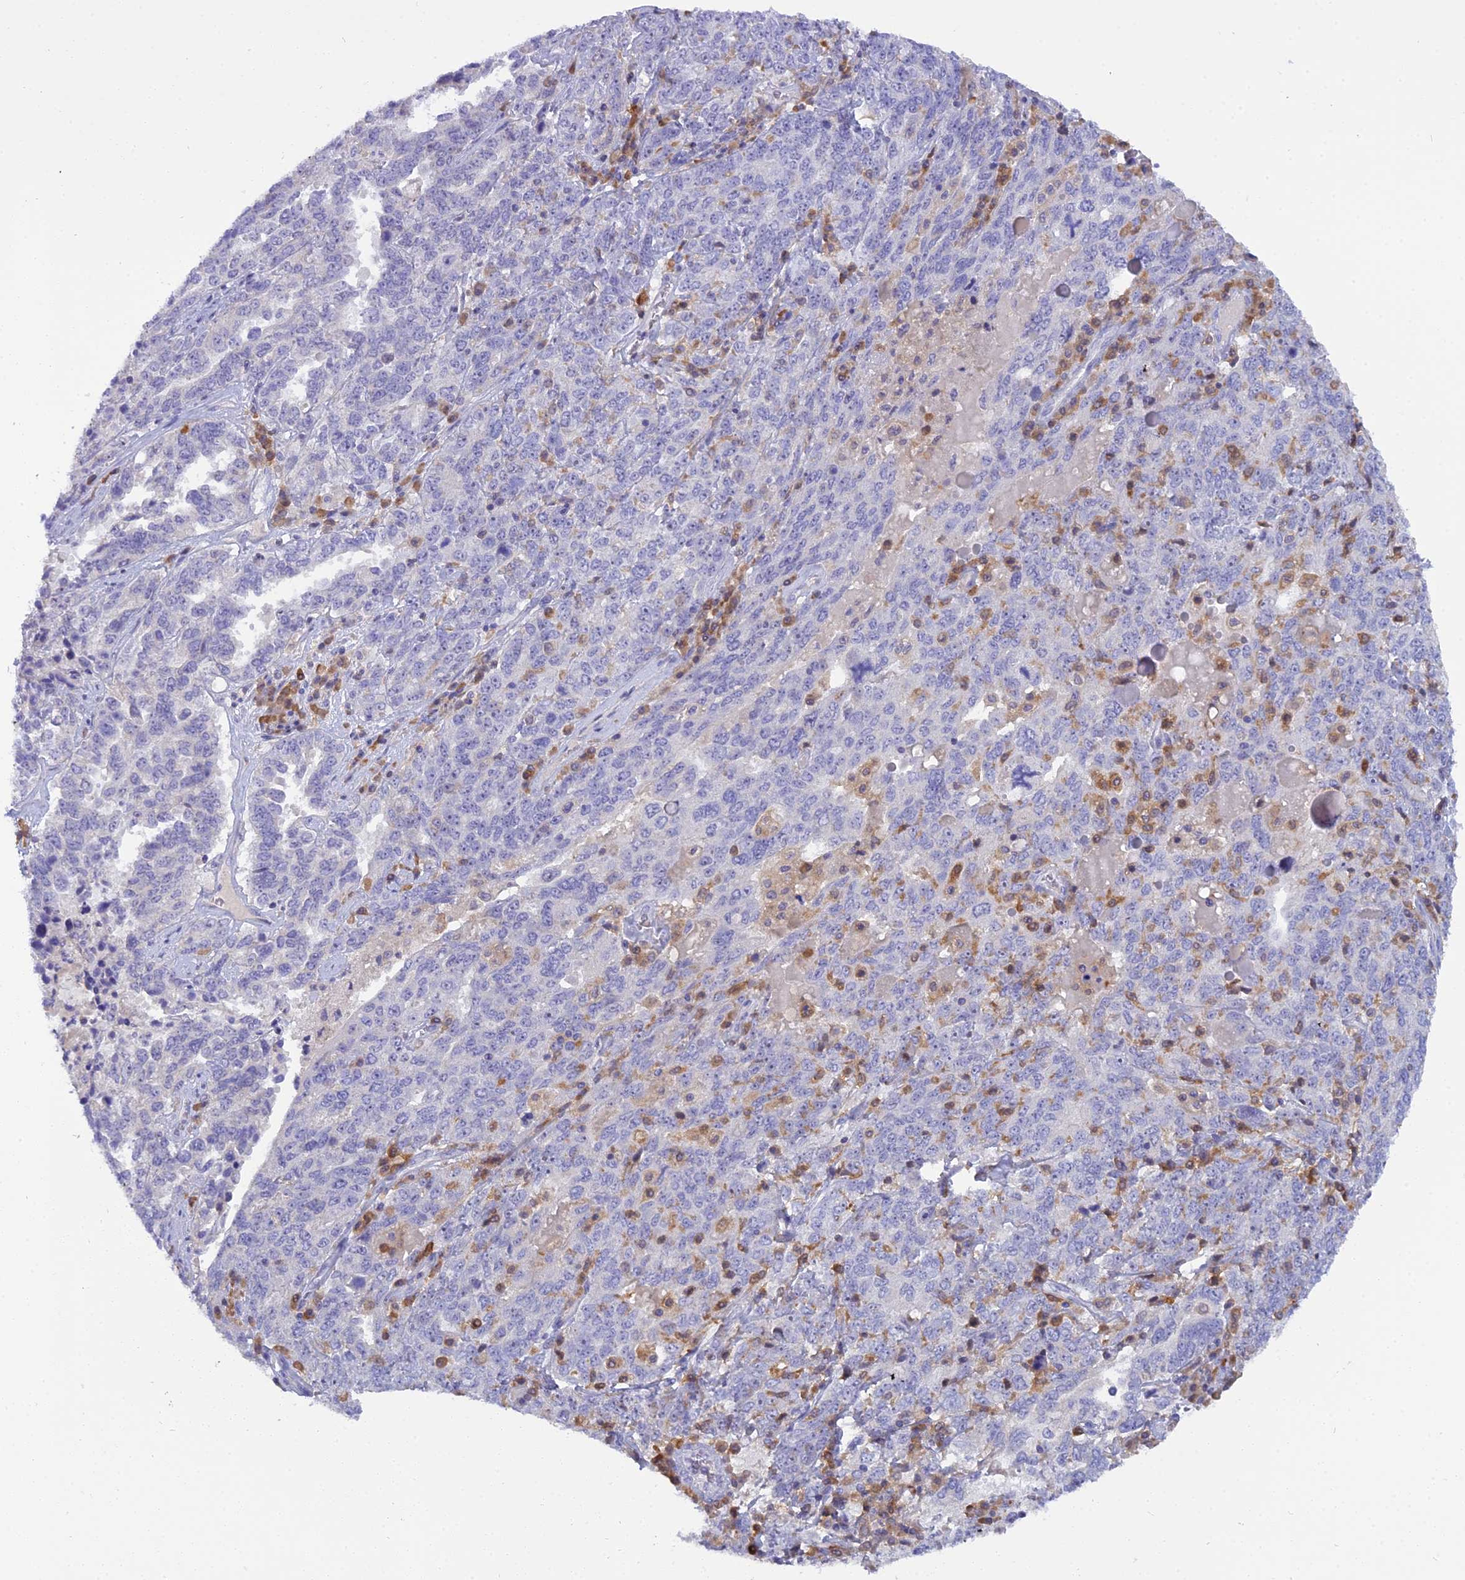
{"staining": {"intensity": "negative", "quantity": "none", "location": "none"}, "tissue": "ovarian cancer", "cell_type": "Tumor cells", "image_type": "cancer", "snomed": [{"axis": "morphology", "description": "Carcinoma, endometroid"}, {"axis": "topography", "description": "Ovary"}], "caption": "Tumor cells are negative for brown protein staining in endometroid carcinoma (ovarian). (DAB (3,3'-diaminobenzidine) immunohistochemistry, high magnification).", "gene": "BLNK", "patient": {"sex": "female", "age": 62}}